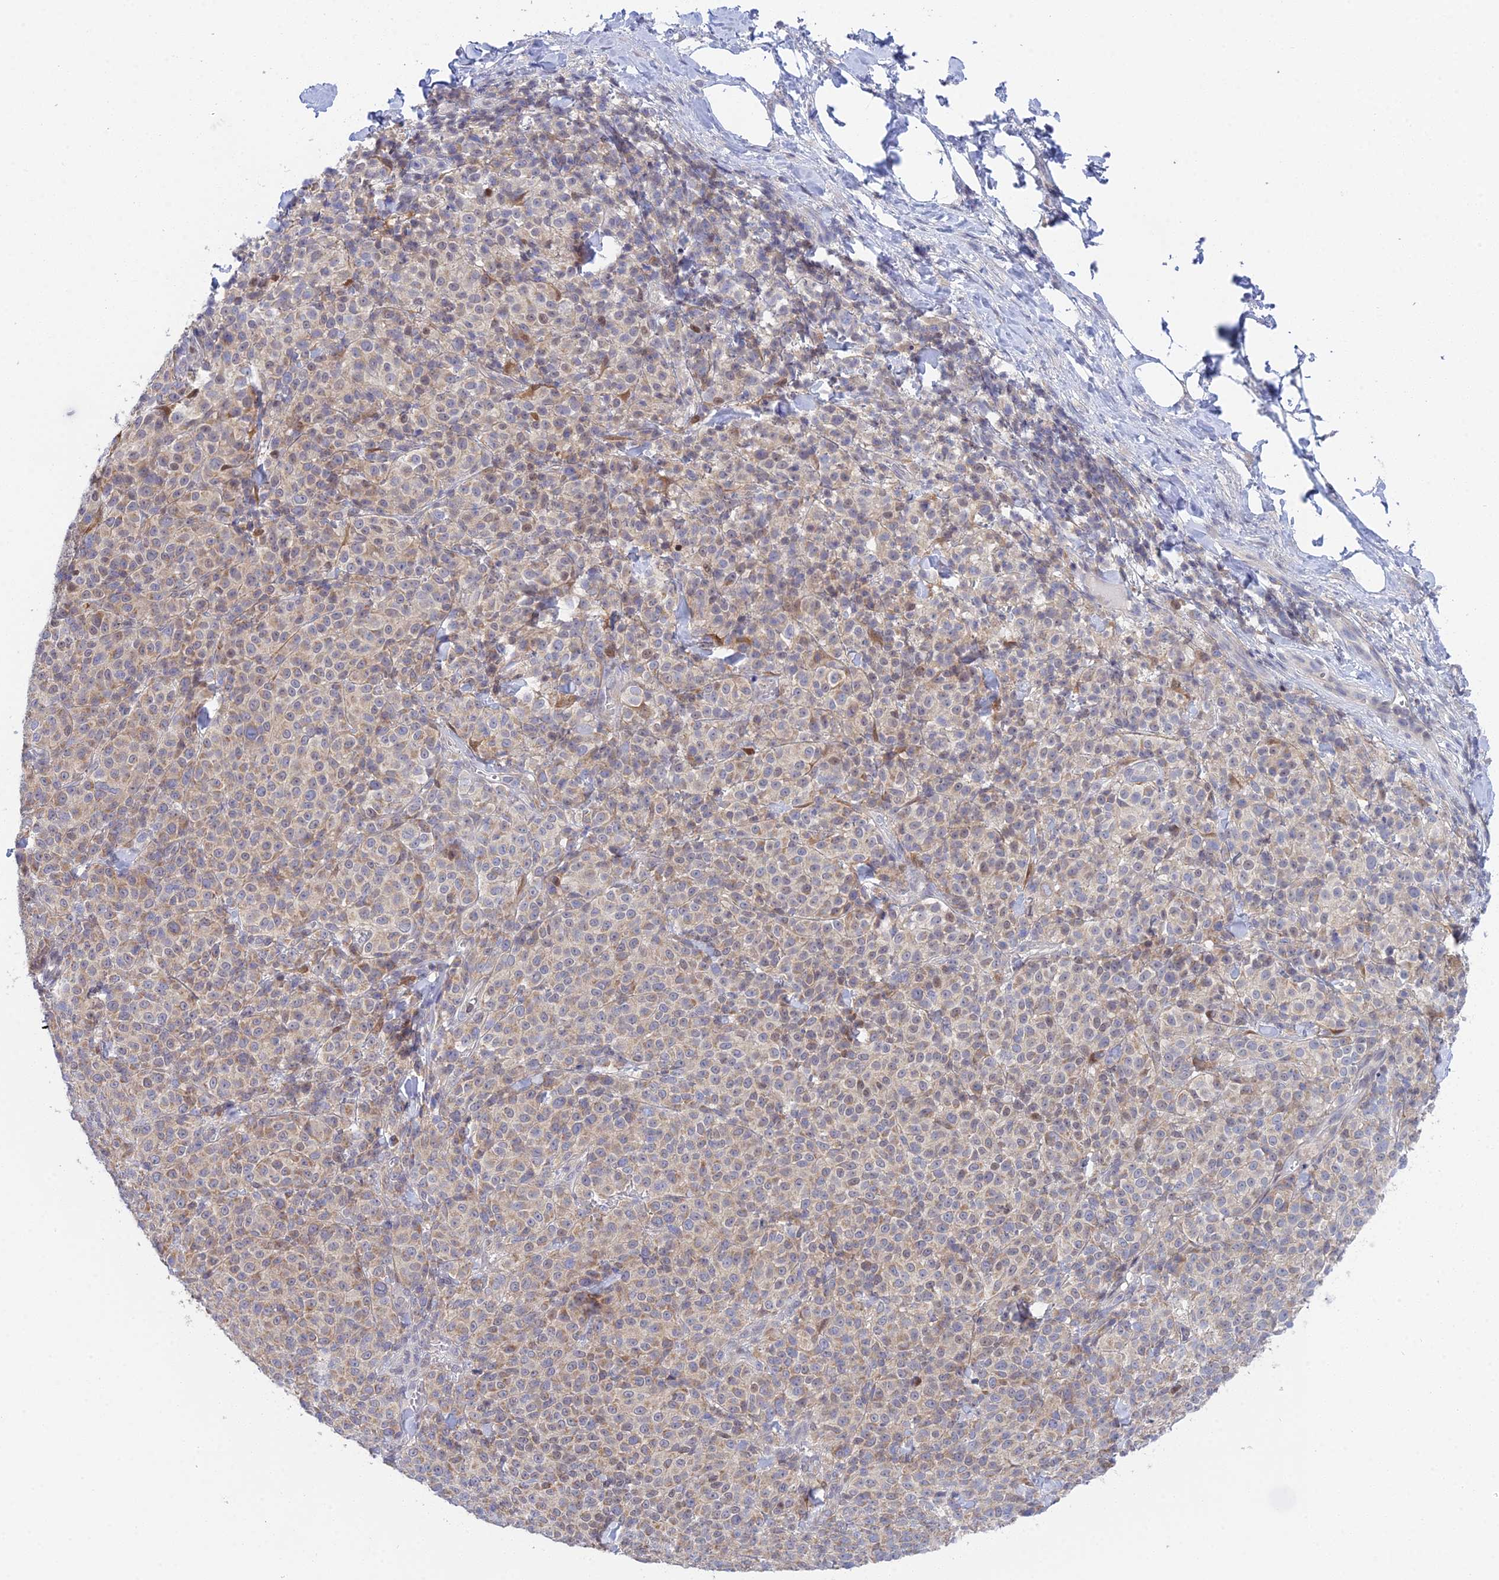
{"staining": {"intensity": "weak", "quantity": "25%-75%", "location": "cytoplasmic/membranous"}, "tissue": "melanoma", "cell_type": "Tumor cells", "image_type": "cancer", "snomed": [{"axis": "morphology", "description": "Normal tissue, NOS"}, {"axis": "morphology", "description": "Malignant melanoma, NOS"}, {"axis": "topography", "description": "Skin"}], "caption": "This is an image of immunohistochemistry staining of malignant melanoma, which shows weak expression in the cytoplasmic/membranous of tumor cells.", "gene": "ELOA2", "patient": {"sex": "female", "age": 34}}